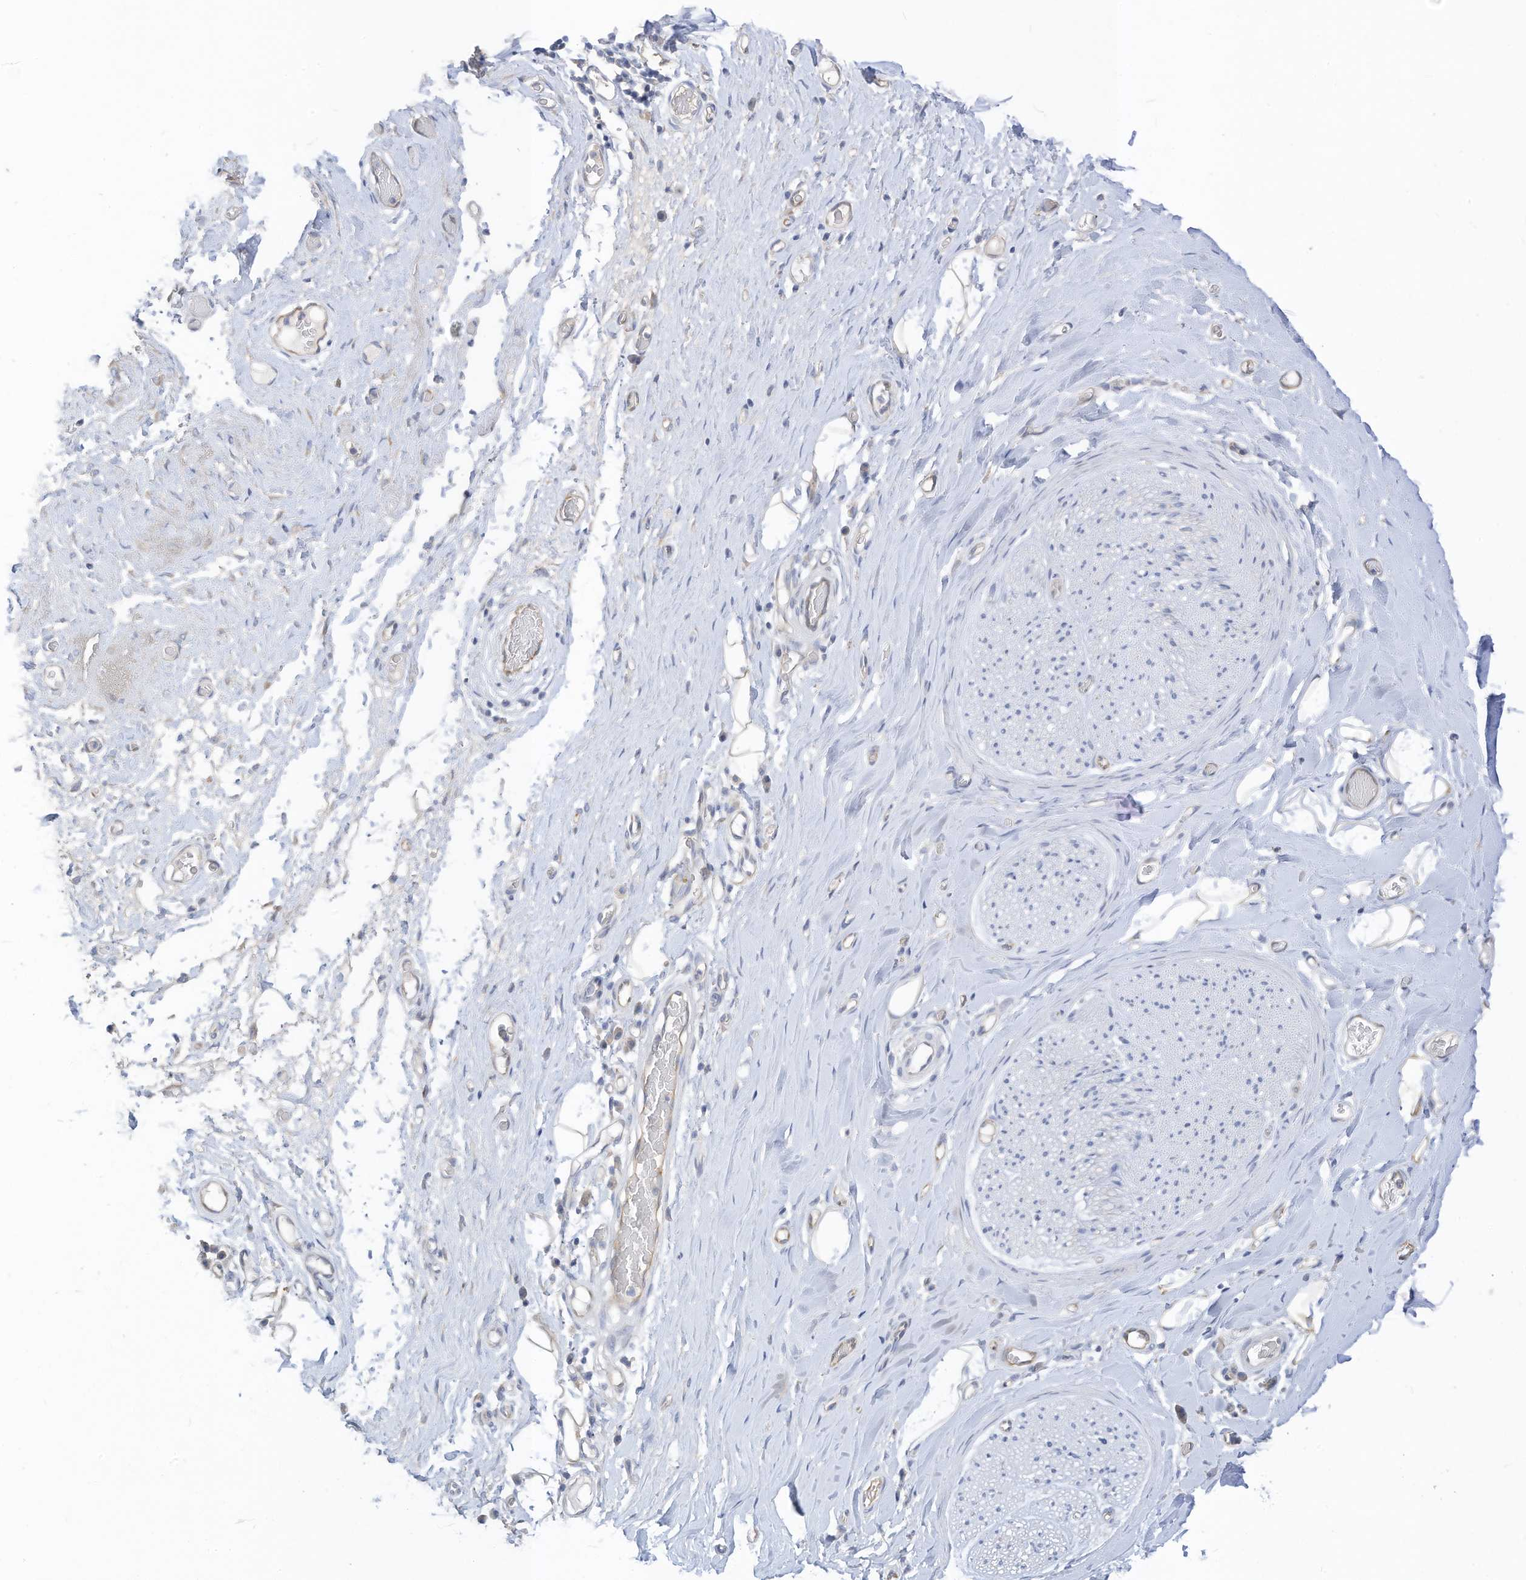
{"staining": {"intensity": "negative", "quantity": "none", "location": "none"}, "tissue": "adipose tissue", "cell_type": "Adipocytes", "image_type": "normal", "snomed": [{"axis": "morphology", "description": "Normal tissue, NOS"}, {"axis": "morphology", "description": "Adenocarcinoma, NOS"}, {"axis": "topography", "description": "Esophagus"}, {"axis": "topography", "description": "Stomach, upper"}, {"axis": "topography", "description": "Peripheral nerve tissue"}], "caption": "The image demonstrates no significant staining in adipocytes of adipose tissue.", "gene": "RASA2", "patient": {"sex": "male", "age": 62}}